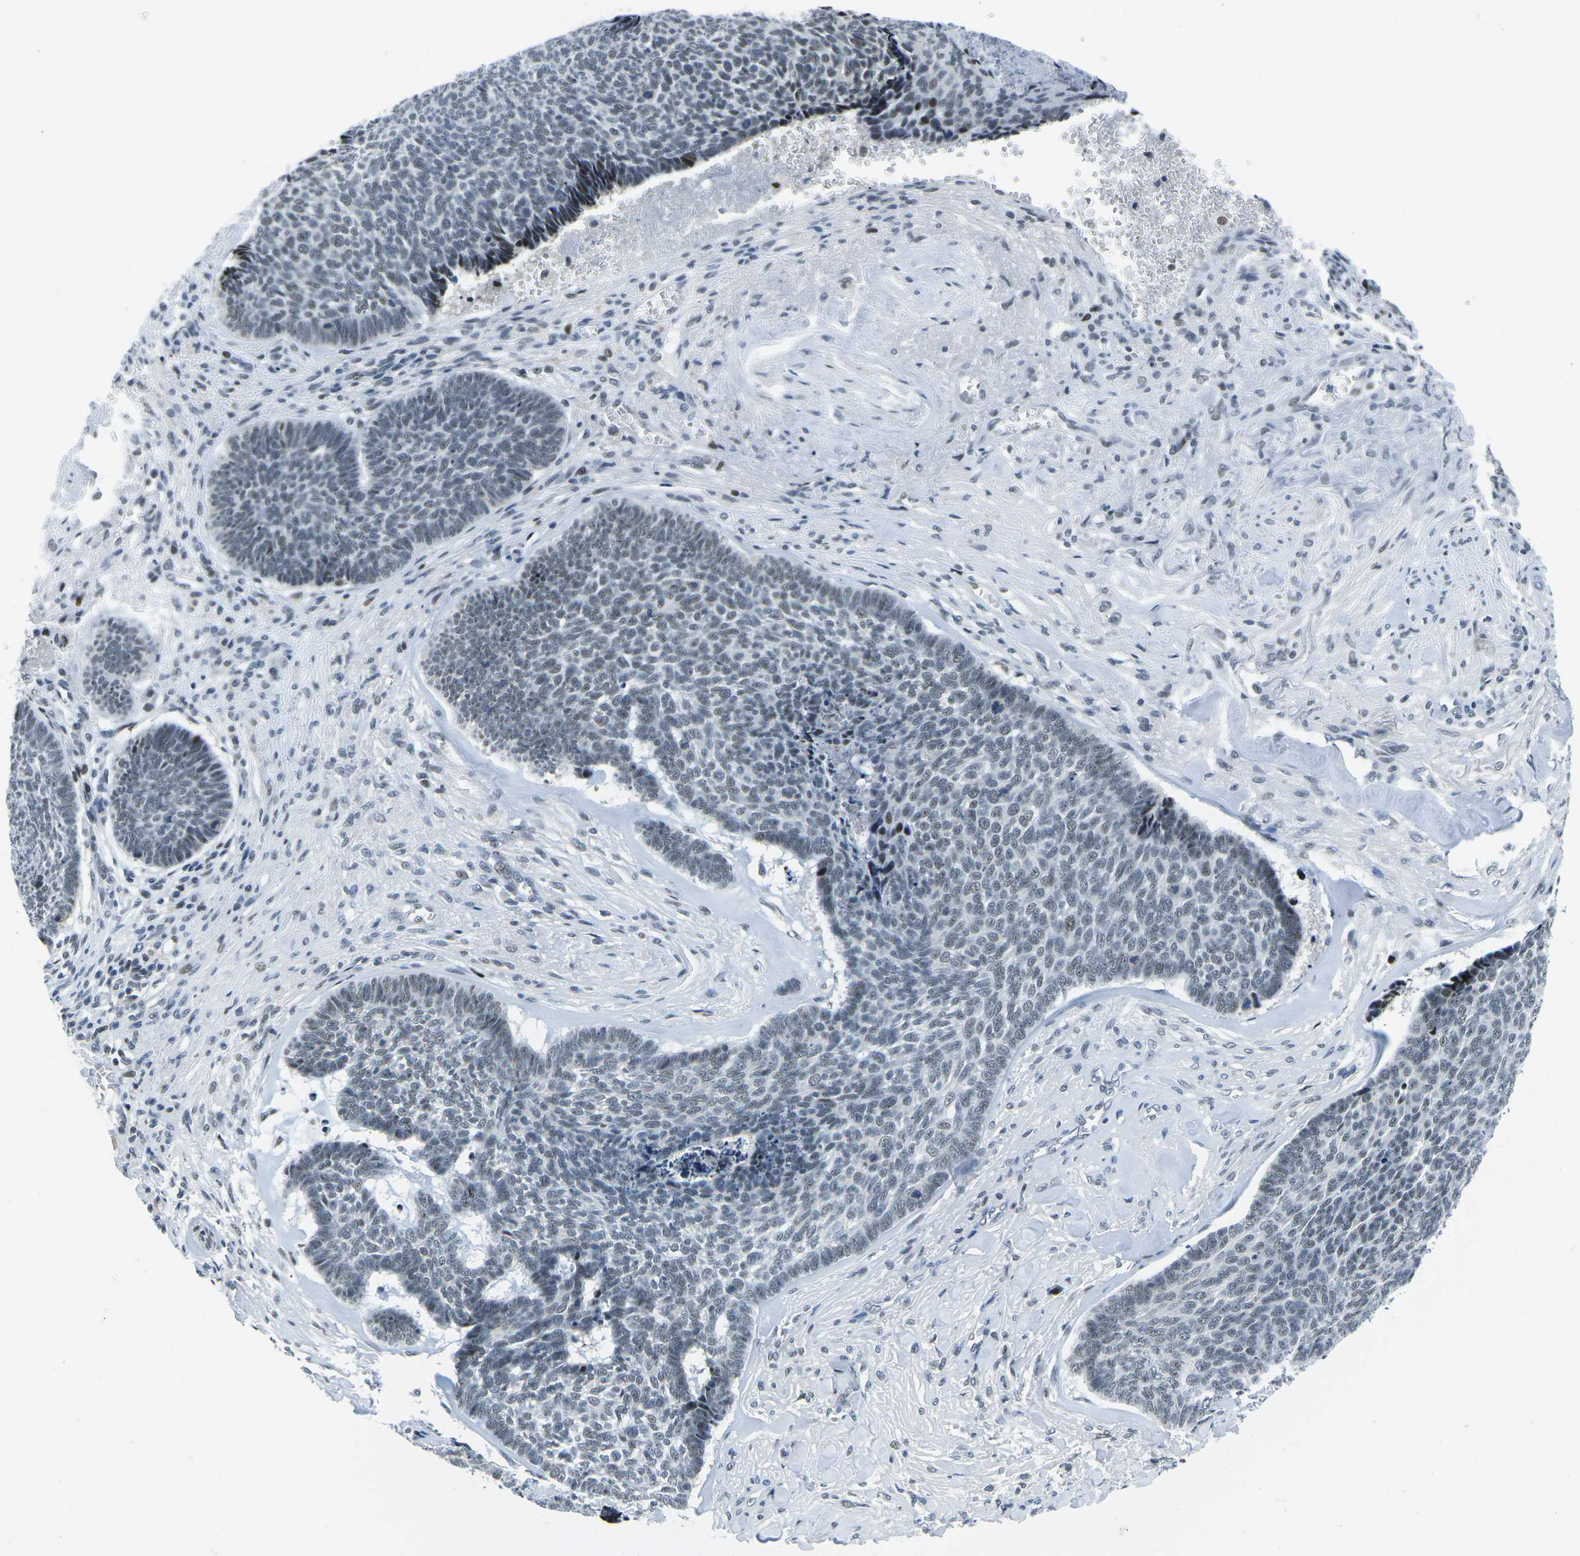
{"staining": {"intensity": "negative", "quantity": "none", "location": "none"}, "tissue": "skin cancer", "cell_type": "Tumor cells", "image_type": "cancer", "snomed": [{"axis": "morphology", "description": "Basal cell carcinoma"}, {"axis": "topography", "description": "Skin"}], "caption": "Immunohistochemistry (IHC) micrograph of skin cancer stained for a protein (brown), which reveals no positivity in tumor cells.", "gene": "PRPF8", "patient": {"sex": "male", "age": 84}}